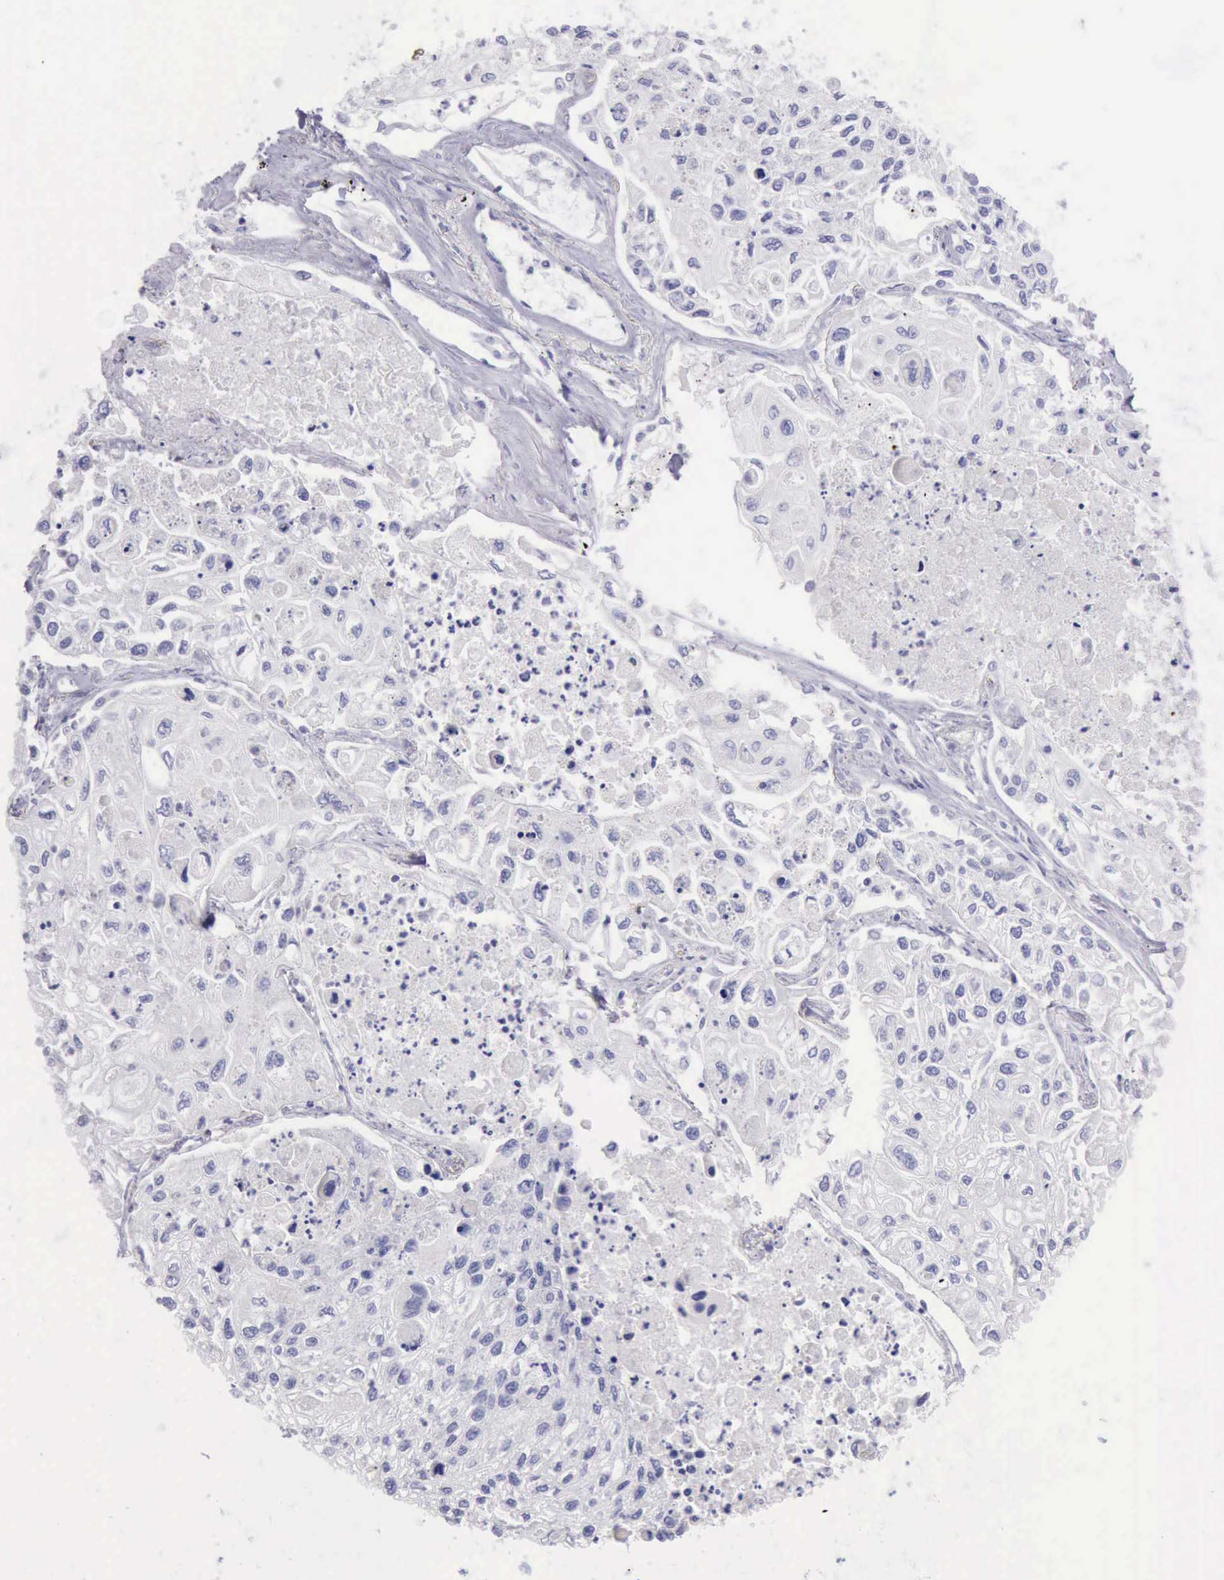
{"staining": {"intensity": "negative", "quantity": "none", "location": "none"}, "tissue": "lung cancer", "cell_type": "Tumor cells", "image_type": "cancer", "snomed": [{"axis": "morphology", "description": "Squamous cell carcinoma, NOS"}, {"axis": "topography", "description": "Lung"}], "caption": "Micrograph shows no protein staining in tumor cells of lung cancer (squamous cell carcinoma) tissue. Nuclei are stained in blue.", "gene": "EP300", "patient": {"sex": "male", "age": 75}}